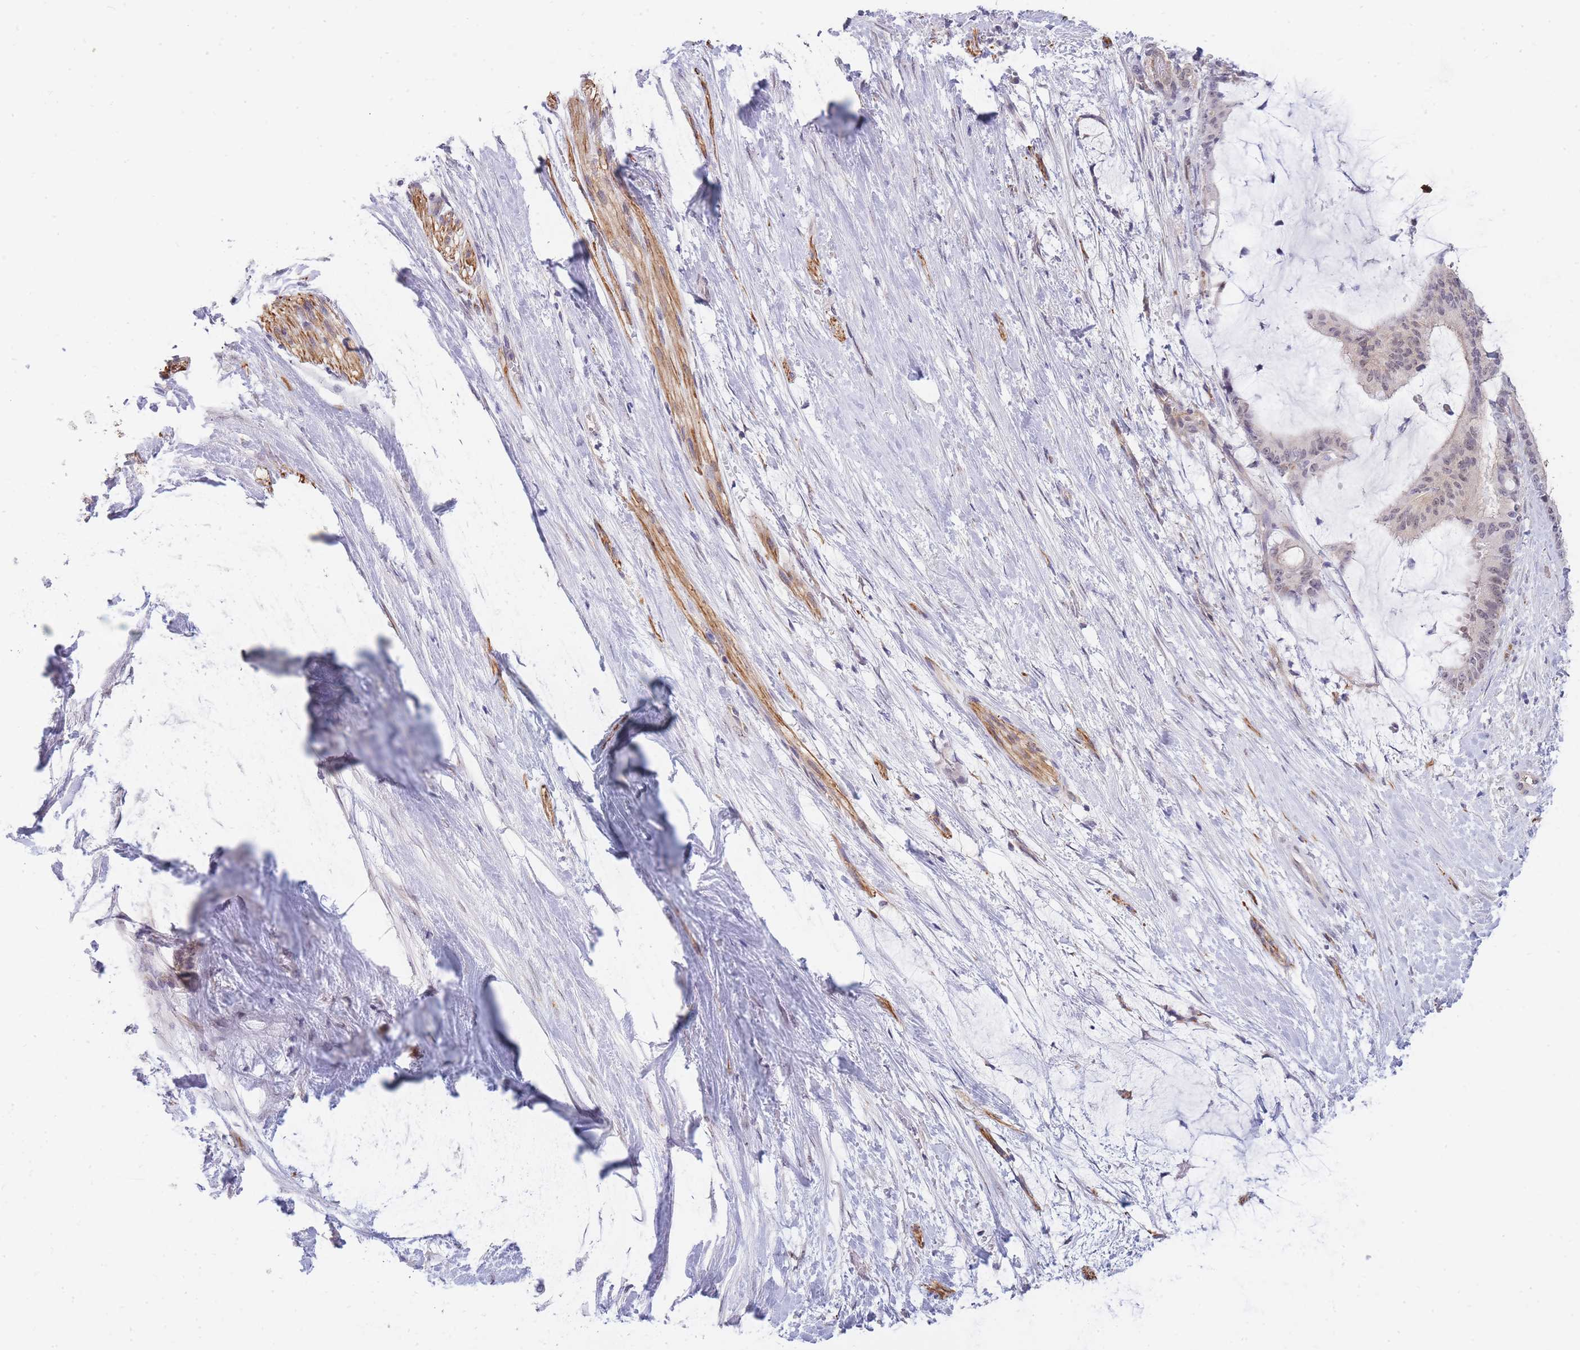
{"staining": {"intensity": "negative", "quantity": "none", "location": "none"}, "tissue": "liver cancer", "cell_type": "Tumor cells", "image_type": "cancer", "snomed": [{"axis": "morphology", "description": "Normal tissue, NOS"}, {"axis": "morphology", "description": "Cholangiocarcinoma"}, {"axis": "topography", "description": "Liver"}, {"axis": "topography", "description": "Peripheral nerve tissue"}], "caption": "This photomicrograph is of liver cancer stained with immunohistochemistry to label a protein in brown with the nuclei are counter-stained blue. There is no expression in tumor cells. The staining was performed using DAB to visualize the protein expression in brown, while the nuclei were stained in blue with hematoxylin (Magnification: 20x).", "gene": "C19orf25", "patient": {"sex": "female", "age": 73}}